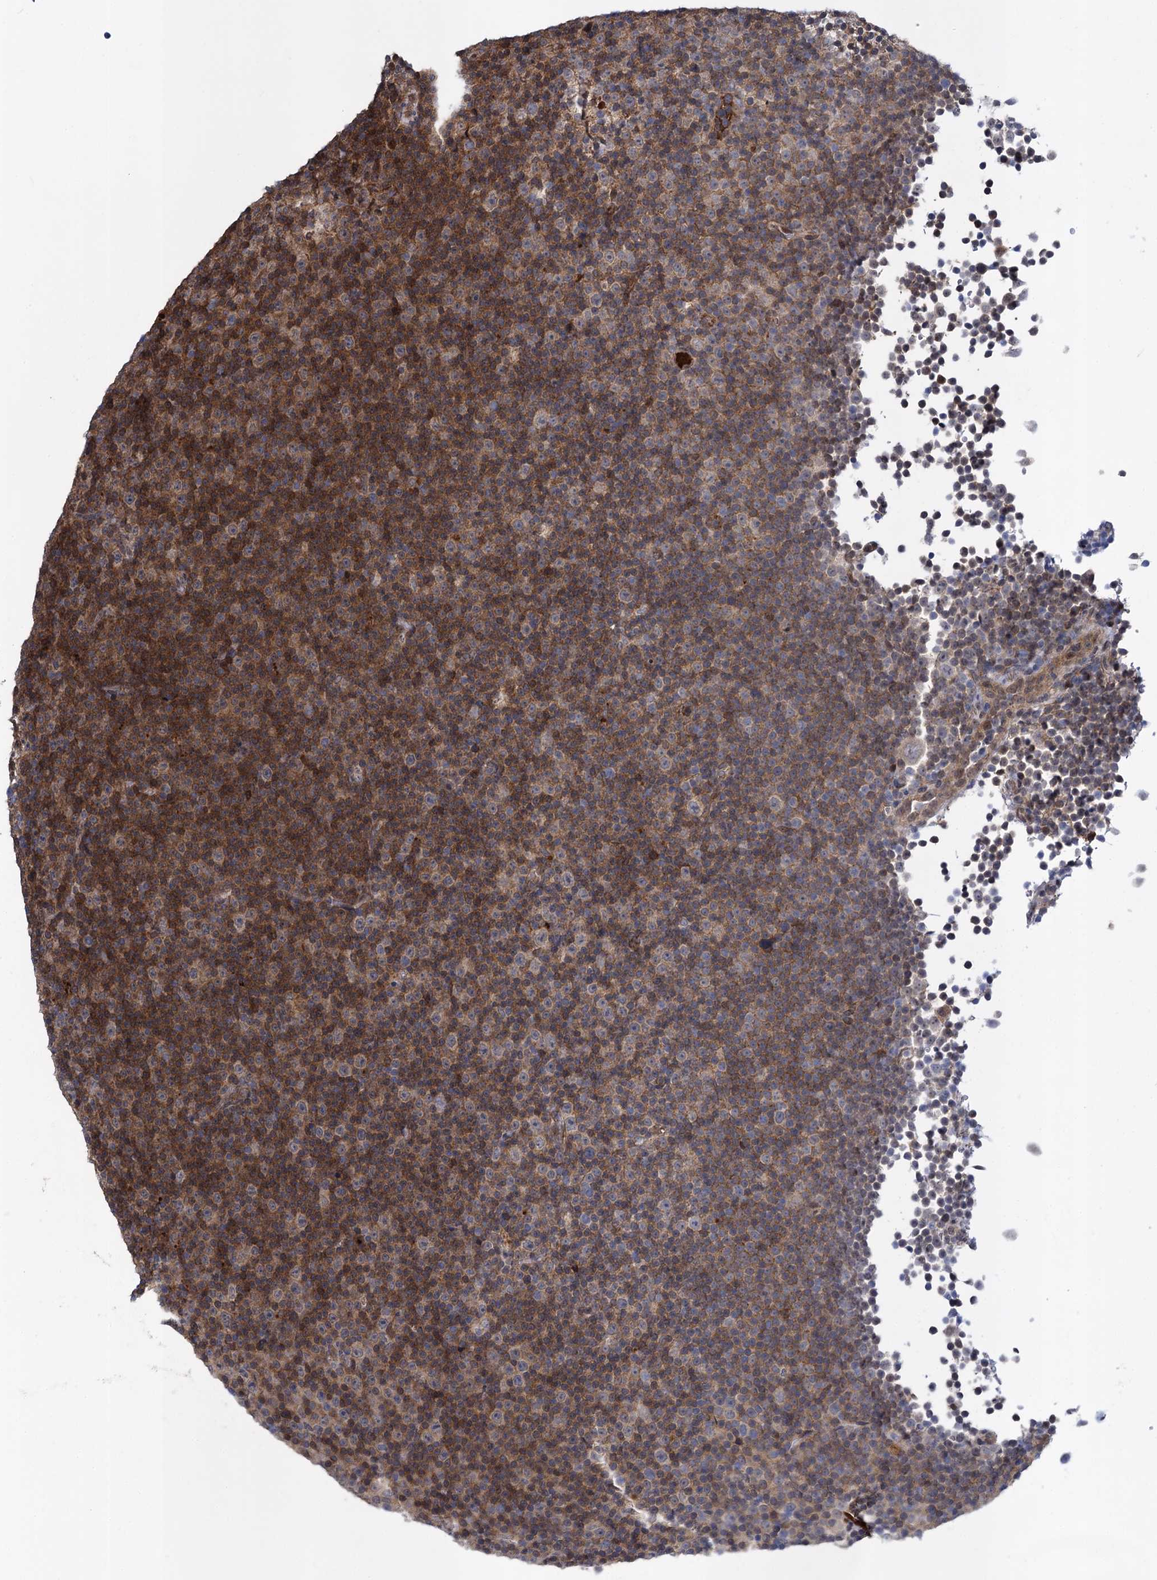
{"staining": {"intensity": "strong", "quantity": "25%-75%", "location": "cytoplasmic/membranous"}, "tissue": "lymphoma", "cell_type": "Tumor cells", "image_type": "cancer", "snomed": [{"axis": "morphology", "description": "Malignant lymphoma, non-Hodgkin's type, Low grade"}, {"axis": "topography", "description": "Lymph node"}], "caption": "Lymphoma stained with a protein marker demonstrates strong staining in tumor cells.", "gene": "GLO1", "patient": {"sex": "female", "age": 67}}